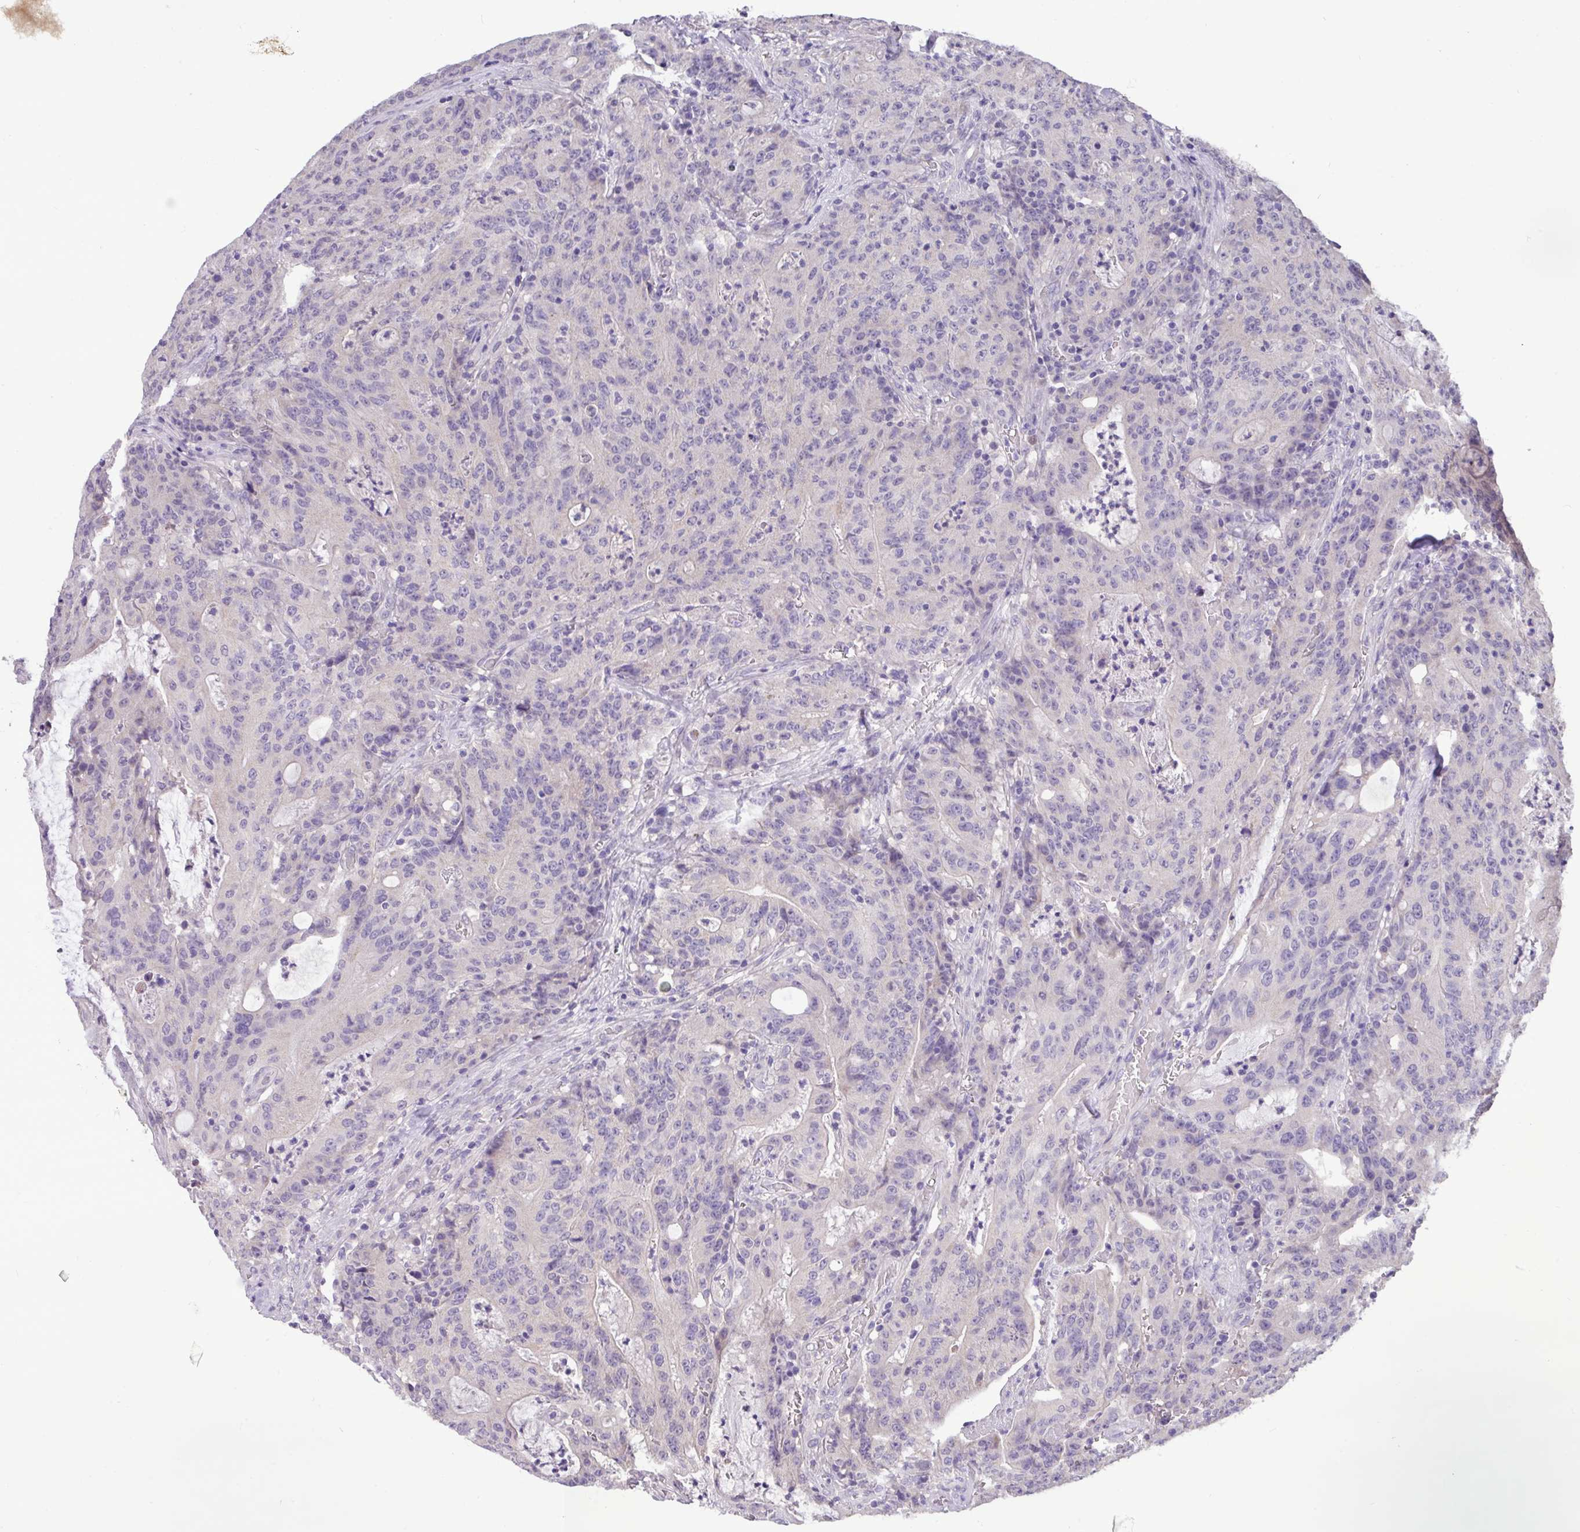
{"staining": {"intensity": "negative", "quantity": "none", "location": "none"}, "tissue": "colorectal cancer", "cell_type": "Tumor cells", "image_type": "cancer", "snomed": [{"axis": "morphology", "description": "Adenocarcinoma, NOS"}, {"axis": "topography", "description": "Colon"}], "caption": "A high-resolution image shows immunohistochemistry staining of adenocarcinoma (colorectal), which displays no significant staining in tumor cells.", "gene": "PAX8", "patient": {"sex": "male", "age": 83}}